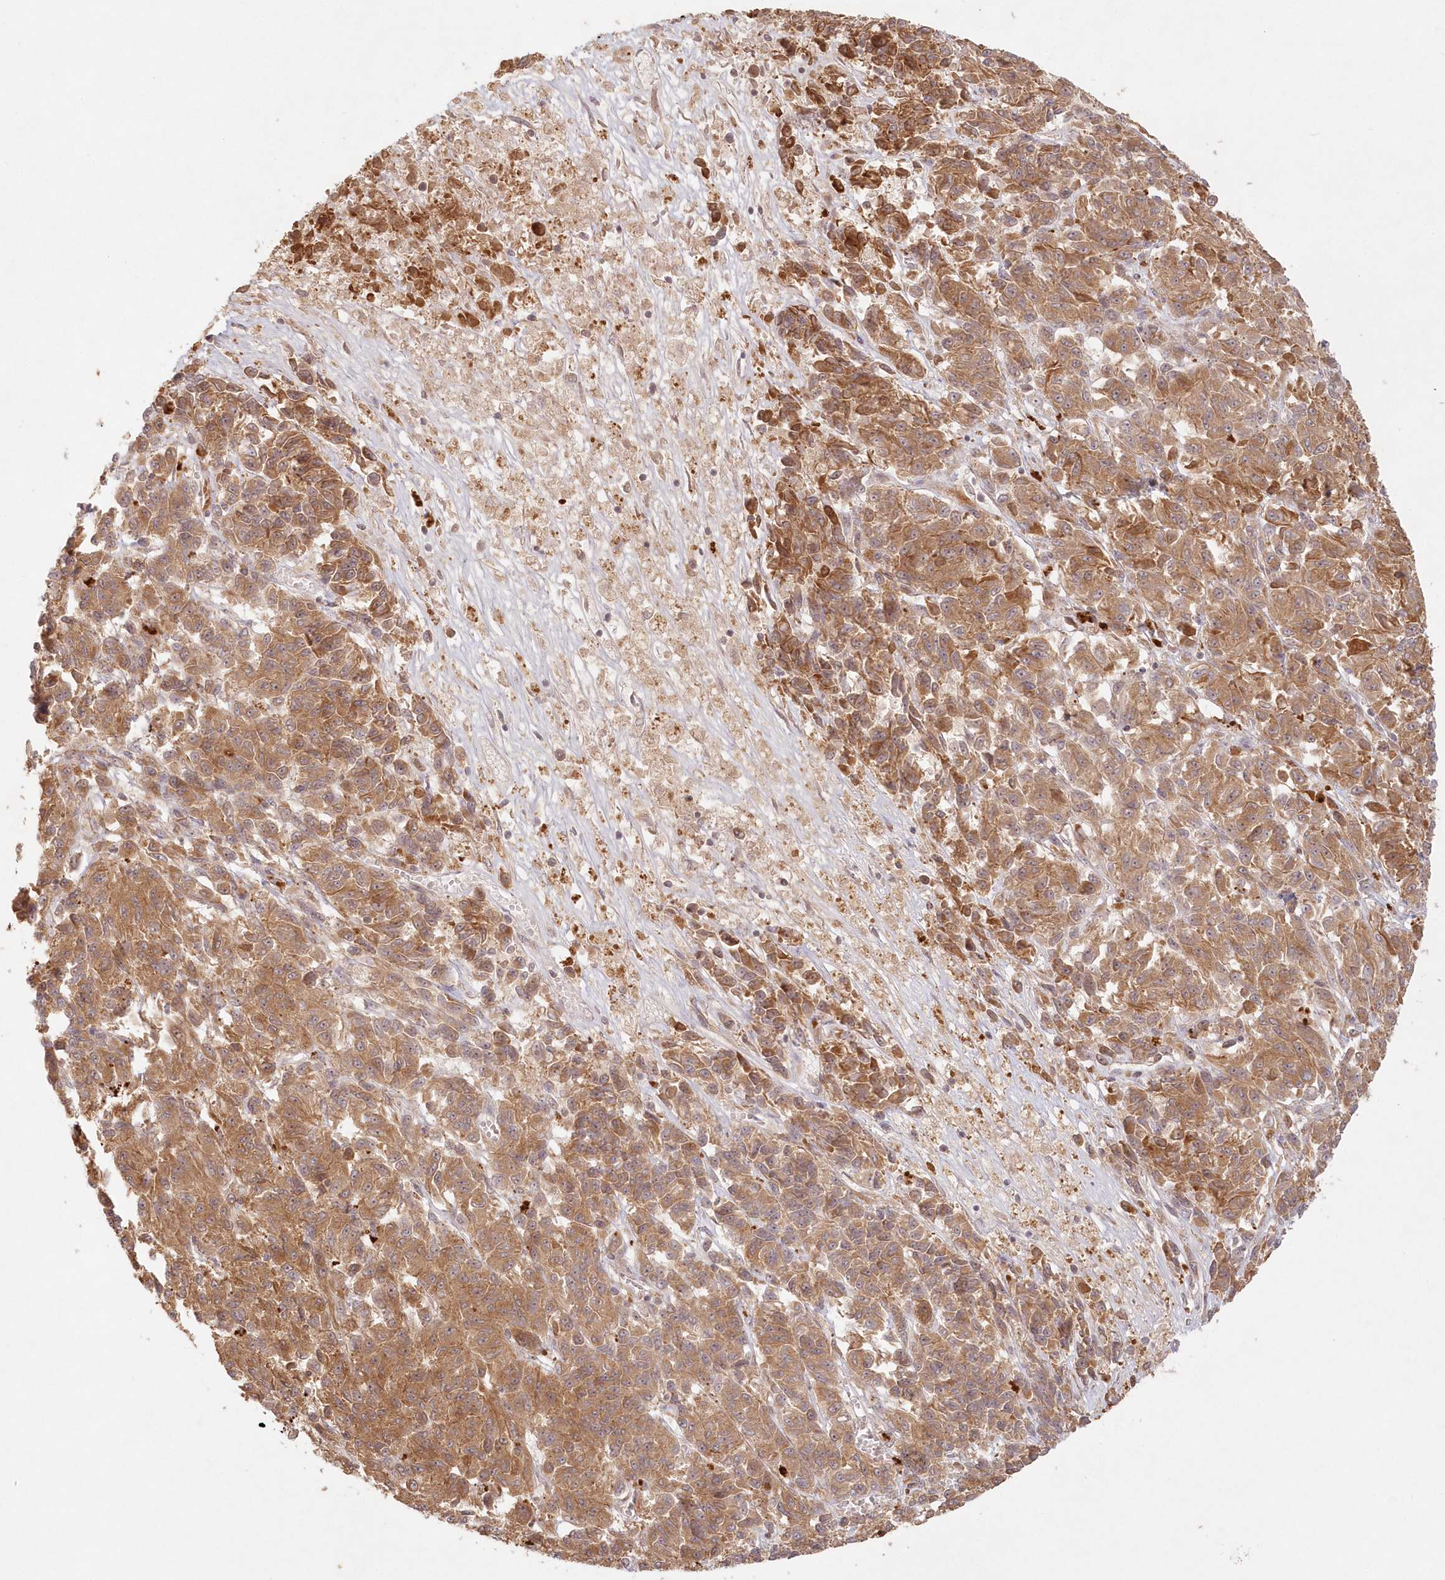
{"staining": {"intensity": "moderate", "quantity": ">75%", "location": "cytoplasmic/membranous"}, "tissue": "melanoma", "cell_type": "Tumor cells", "image_type": "cancer", "snomed": [{"axis": "morphology", "description": "Malignant melanoma, Metastatic site"}, {"axis": "topography", "description": "Lung"}], "caption": "This histopathology image exhibits malignant melanoma (metastatic site) stained with immunohistochemistry to label a protein in brown. The cytoplasmic/membranous of tumor cells show moderate positivity for the protein. Nuclei are counter-stained blue.", "gene": "KIAA0232", "patient": {"sex": "male", "age": 64}}